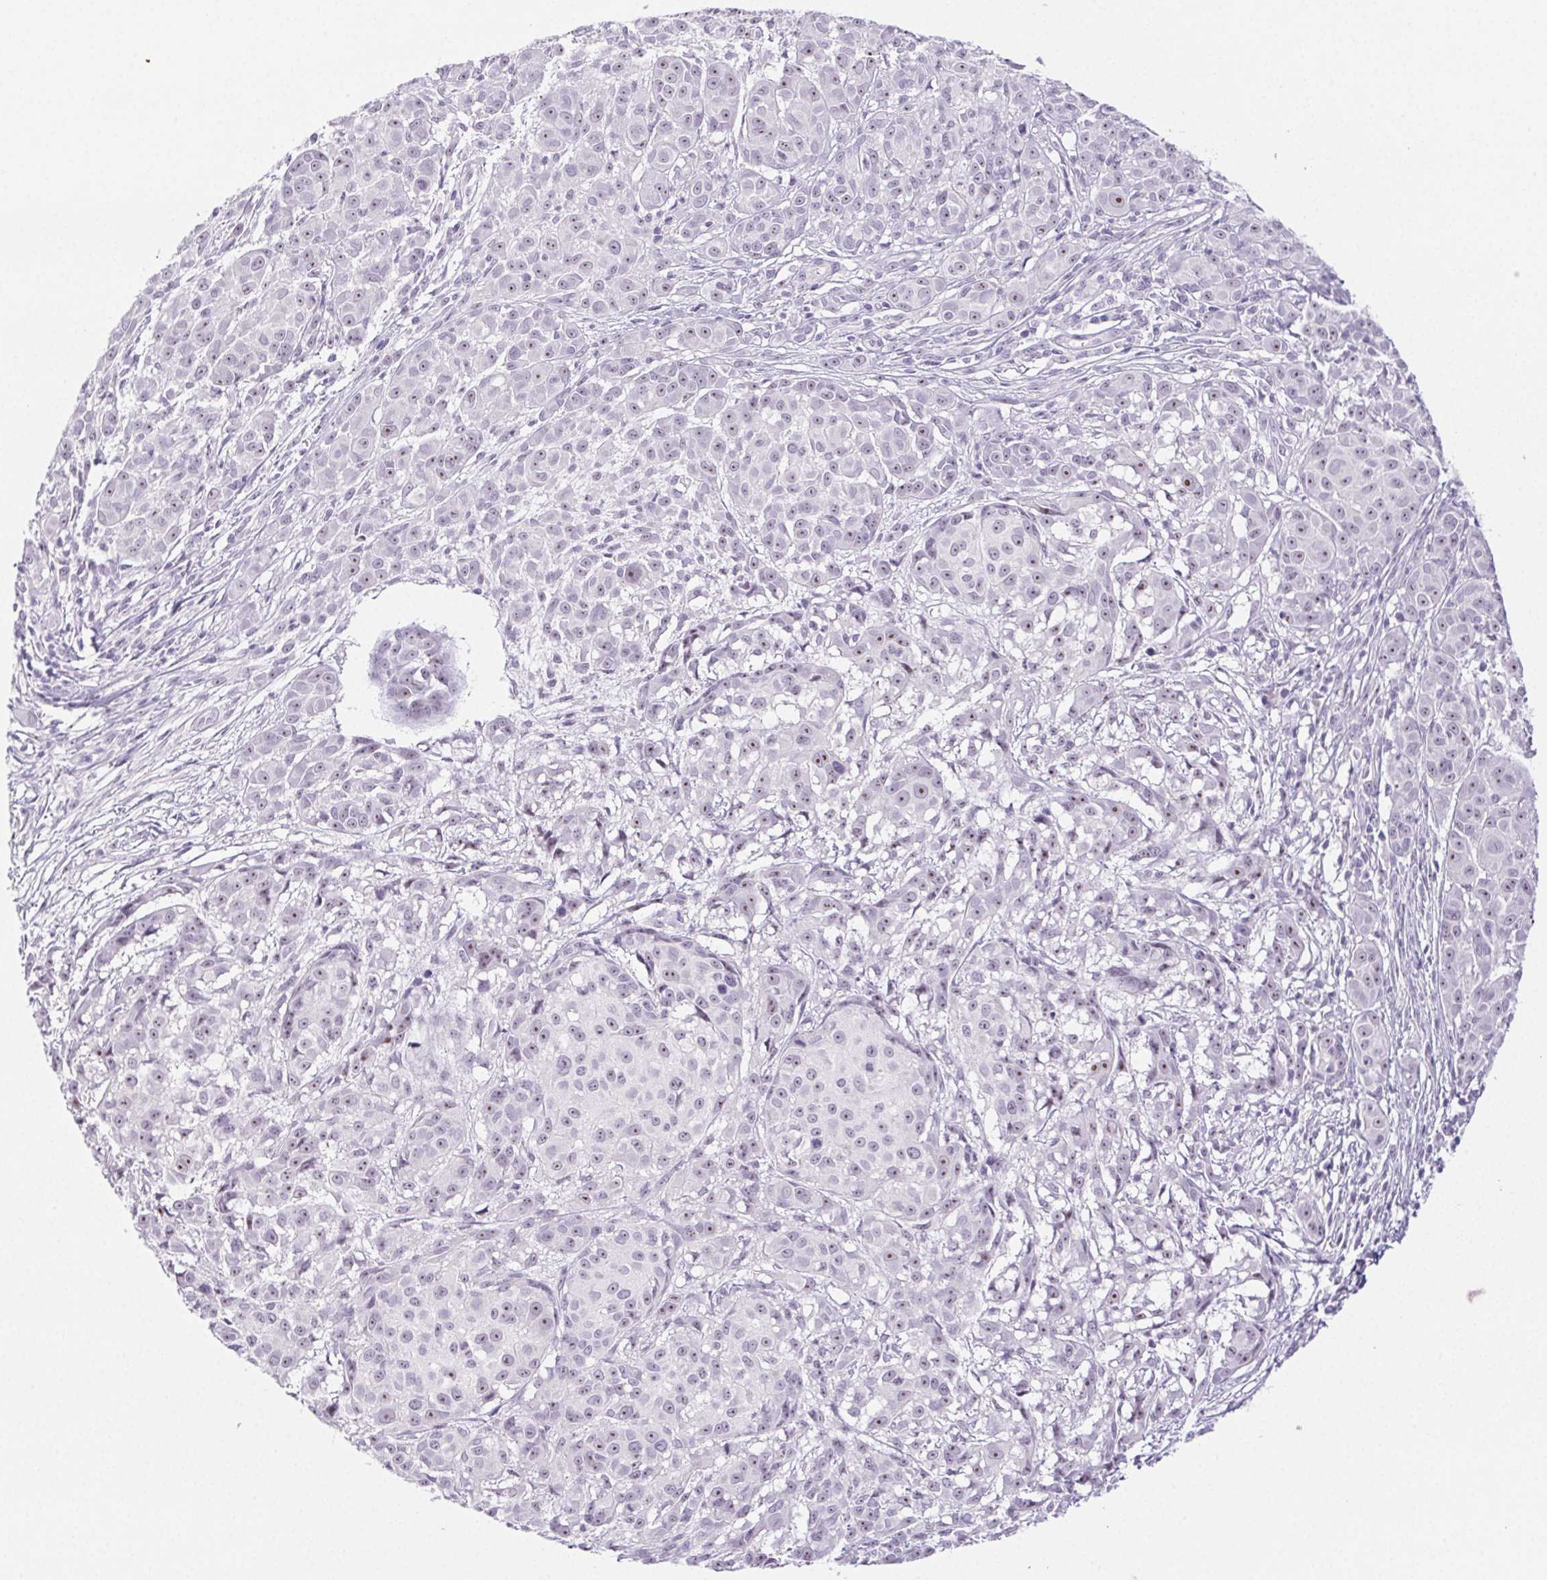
{"staining": {"intensity": "moderate", "quantity": "25%-75%", "location": "nuclear"}, "tissue": "melanoma", "cell_type": "Tumor cells", "image_type": "cancer", "snomed": [{"axis": "morphology", "description": "Malignant melanoma, NOS"}, {"axis": "topography", "description": "Skin"}], "caption": "The micrograph demonstrates a brown stain indicating the presence of a protein in the nuclear of tumor cells in melanoma.", "gene": "ST8SIA3", "patient": {"sex": "male", "age": 48}}